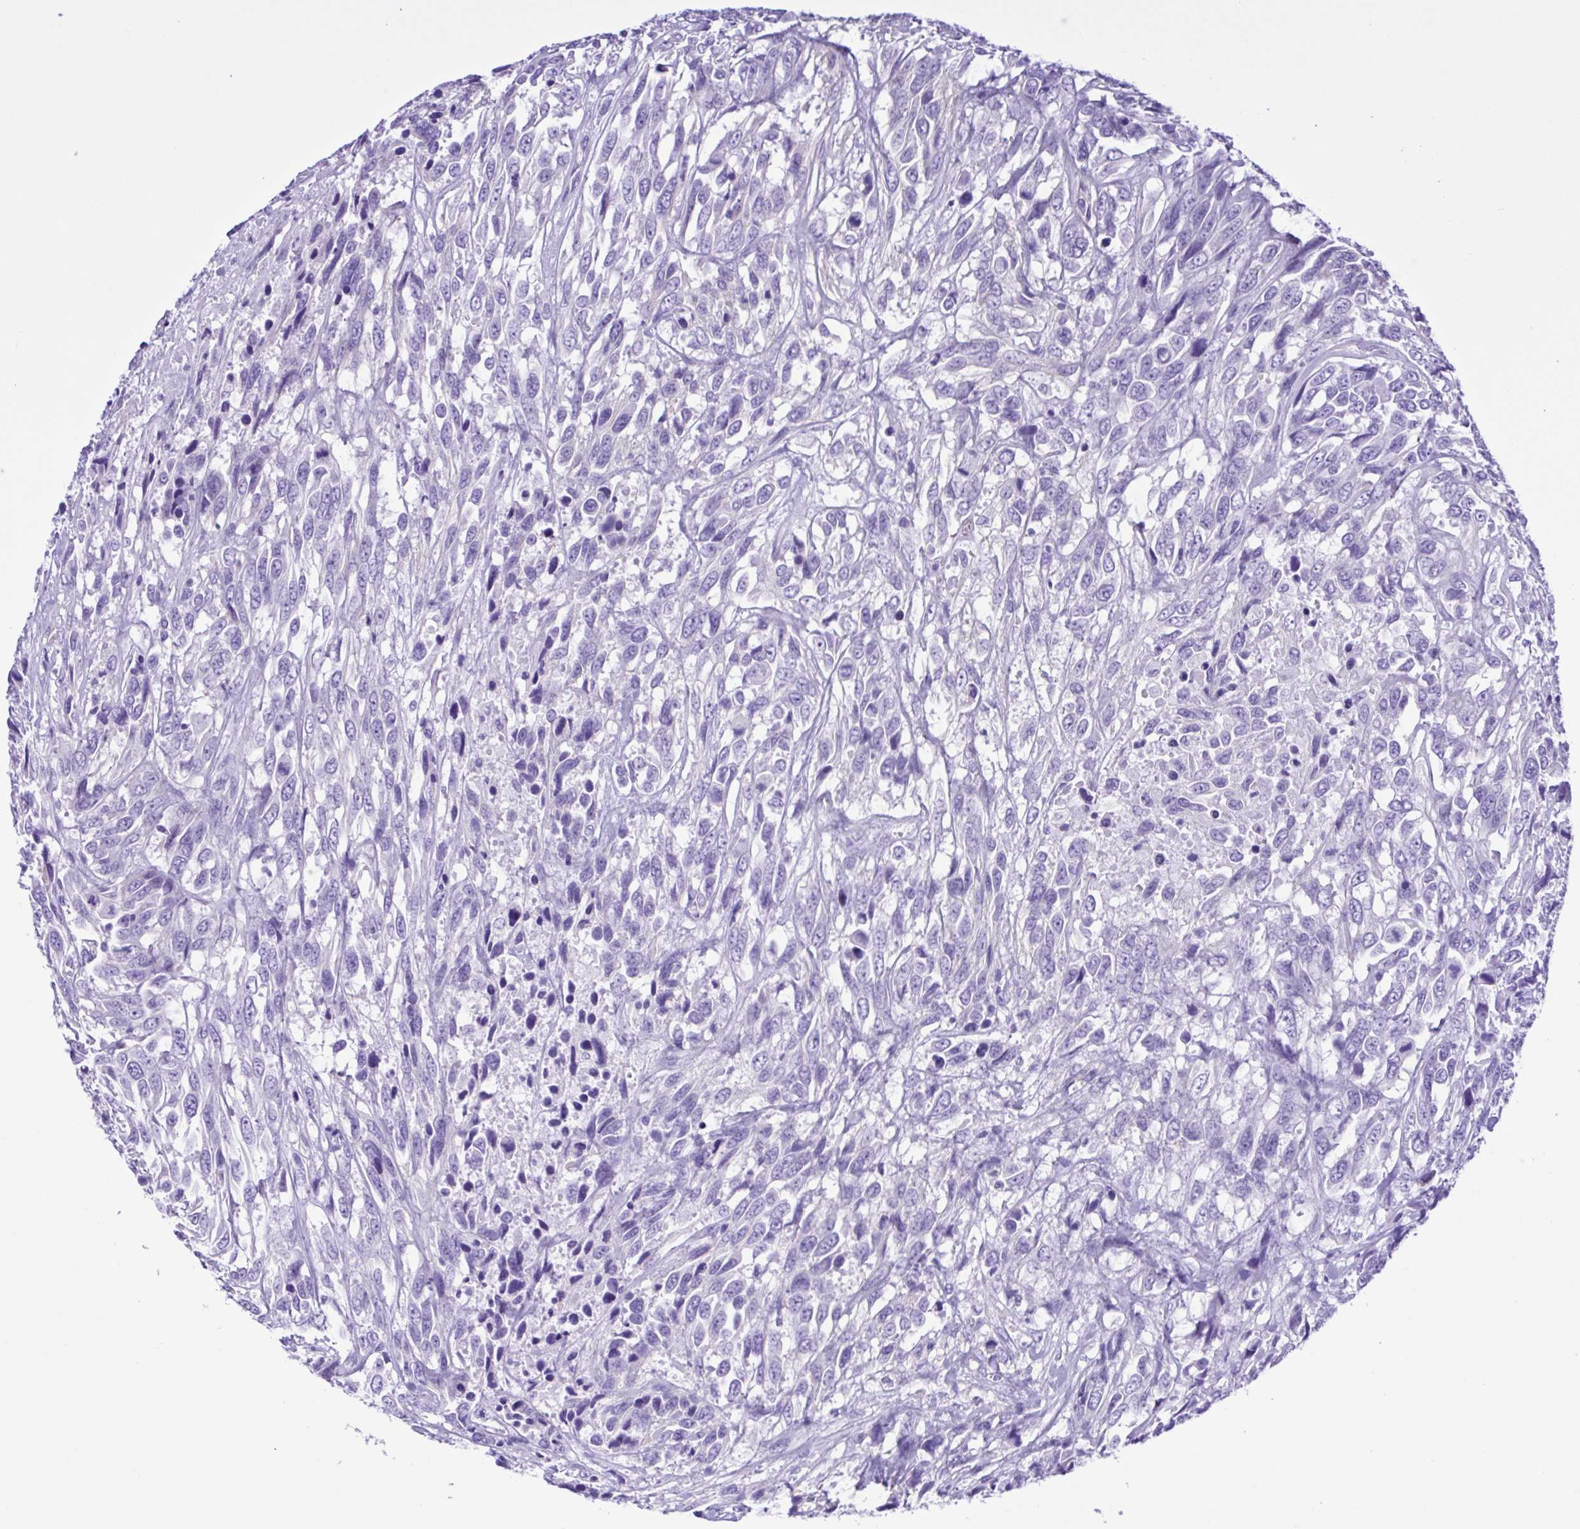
{"staining": {"intensity": "negative", "quantity": "none", "location": "none"}, "tissue": "urothelial cancer", "cell_type": "Tumor cells", "image_type": "cancer", "snomed": [{"axis": "morphology", "description": "Urothelial carcinoma, High grade"}, {"axis": "topography", "description": "Urinary bladder"}], "caption": "This is an immunohistochemistry image of urothelial cancer. There is no positivity in tumor cells.", "gene": "CYP11A1", "patient": {"sex": "female", "age": 70}}